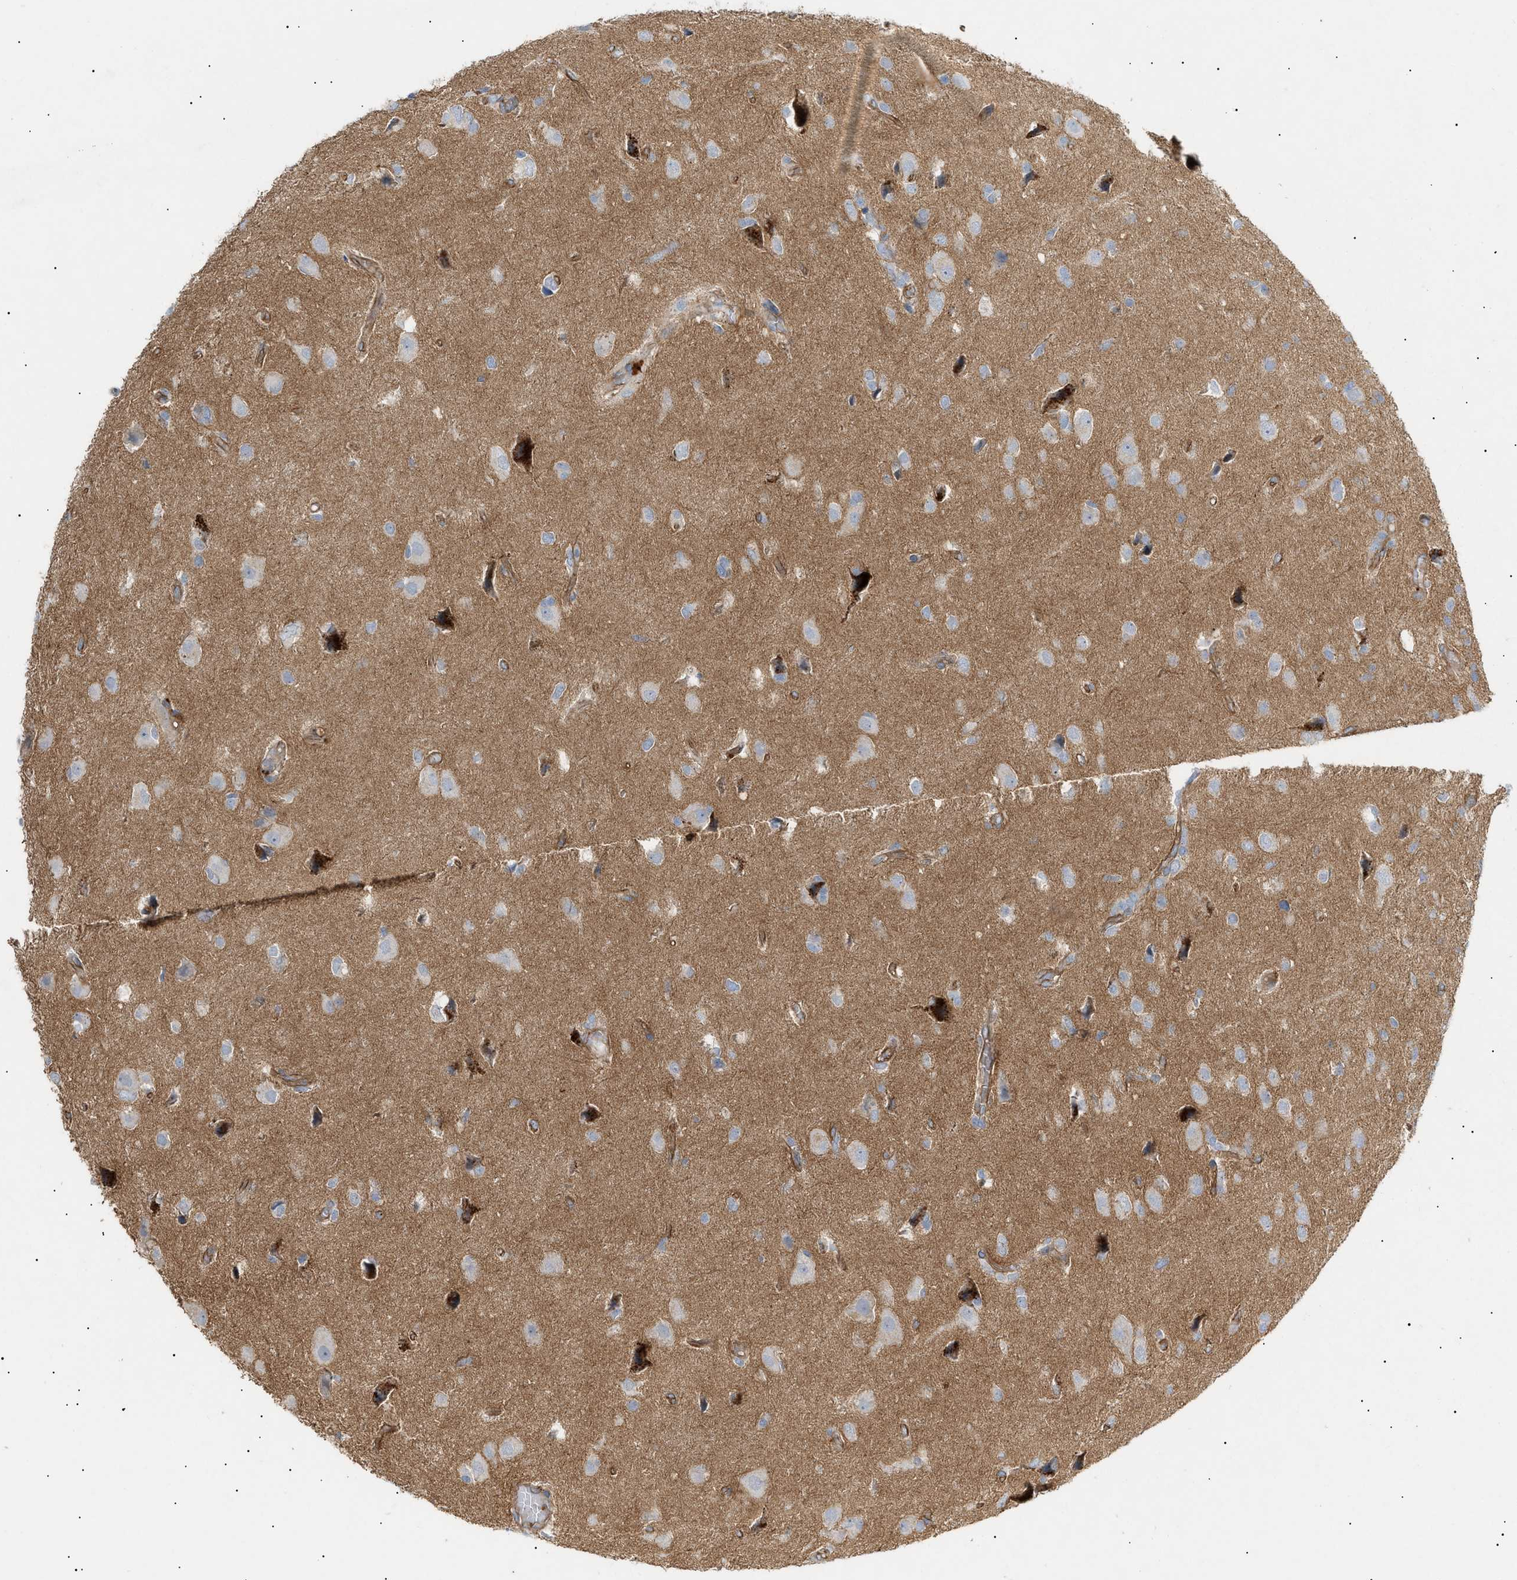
{"staining": {"intensity": "negative", "quantity": "none", "location": "none"}, "tissue": "glioma", "cell_type": "Tumor cells", "image_type": "cancer", "snomed": [{"axis": "morphology", "description": "Glioma, malignant, High grade"}, {"axis": "topography", "description": "Brain"}], "caption": "This is an IHC photomicrograph of malignant glioma (high-grade). There is no staining in tumor cells.", "gene": "ZFHX2", "patient": {"sex": "female", "age": 59}}